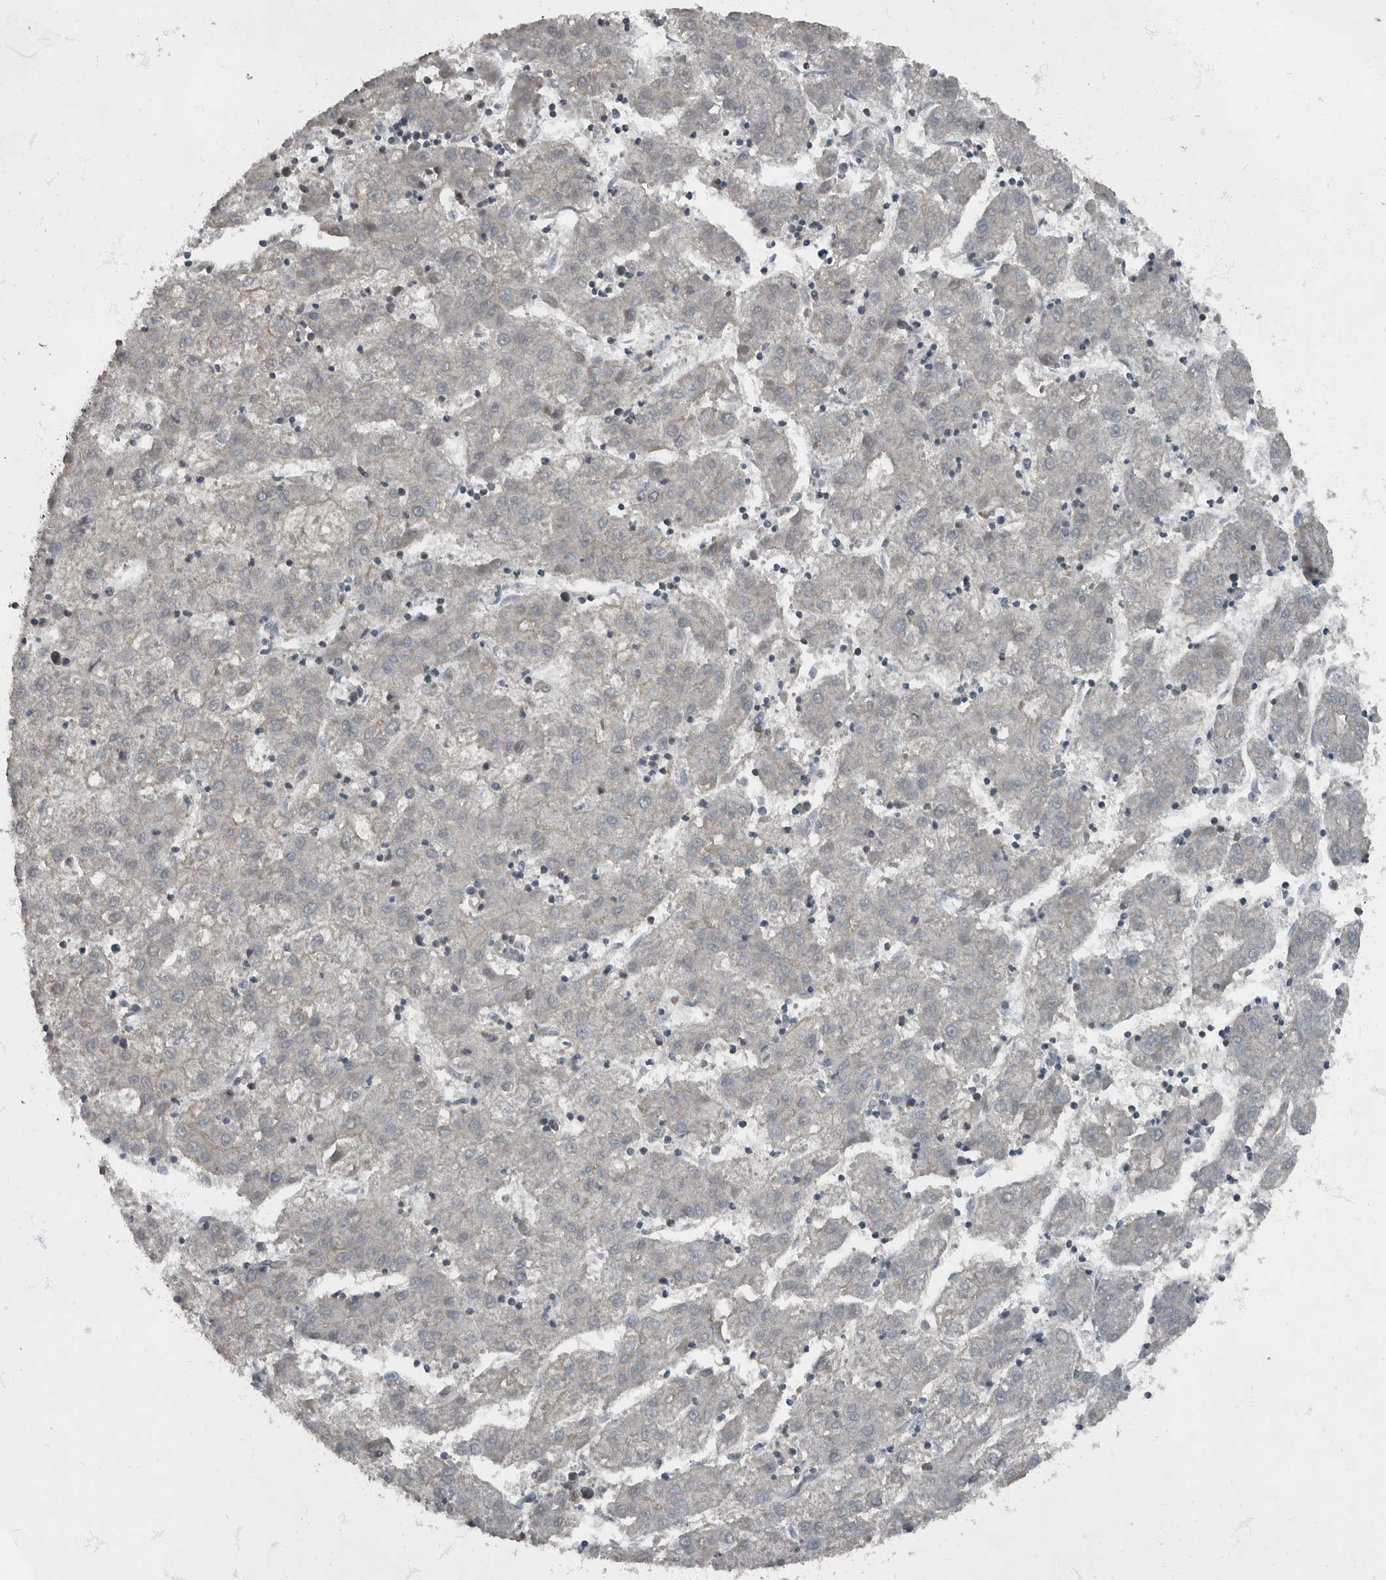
{"staining": {"intensity": "negative", "quantity": "none", "location": "none"}, "tissue": "liver cancer", "cell_type": "Tumor cells", "image_type": "cancer", "snomed": [{"axis": "morphology", "description": "Carcinoma, Hepatocellular, NOS"}, {"axis": "topography", "description": "Liver"}], "caption": "Immunohistochemistry (IHC) image of liver cancer stained for a protein (brown), which shows no staining in tumor cells.", "gene": "RABGGTB", "patient": {"sex": "male", "age": 72}}